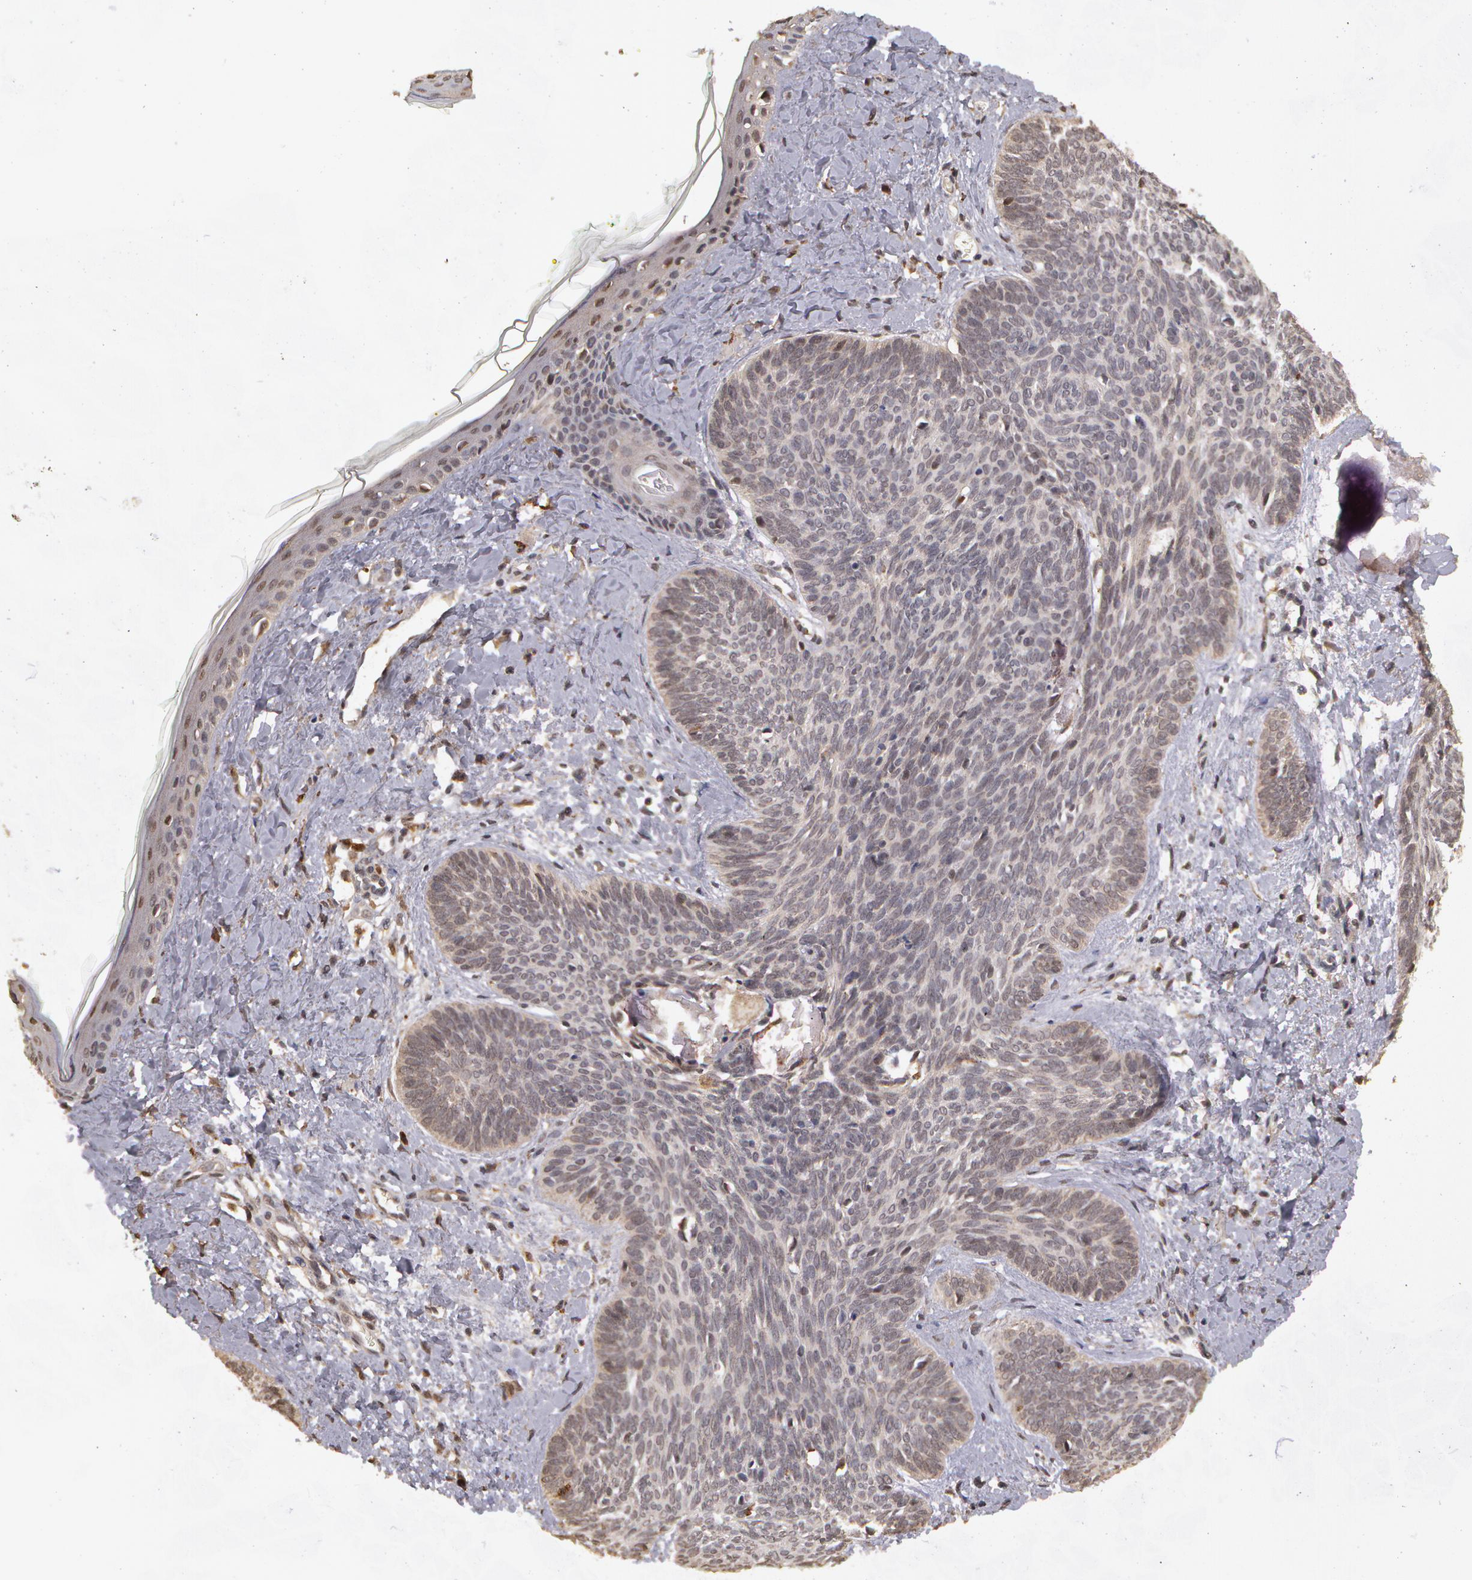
{"staining": {"intensity": "weak", "quantity": ">75%", "location": "cytoplasmic/membranous"}, "tissue": "skin cancer", "cell_type": "Tumor cells", "image_type": "cancer", "snomed": [{"axis": "morphology", "description": "Basal cell carcinoma"}, {"axis": "topography", "description": "Skin"}], "caption": "Immunohistochemistry histopathology image of skin cancer stained for a protein (brown), which reveals low levels of weak cytoplasmic/membranous staining in approximately >75% of tumor cells.", "gene": "GLIS1", "patient": {"sex": "female", "age": 81}}